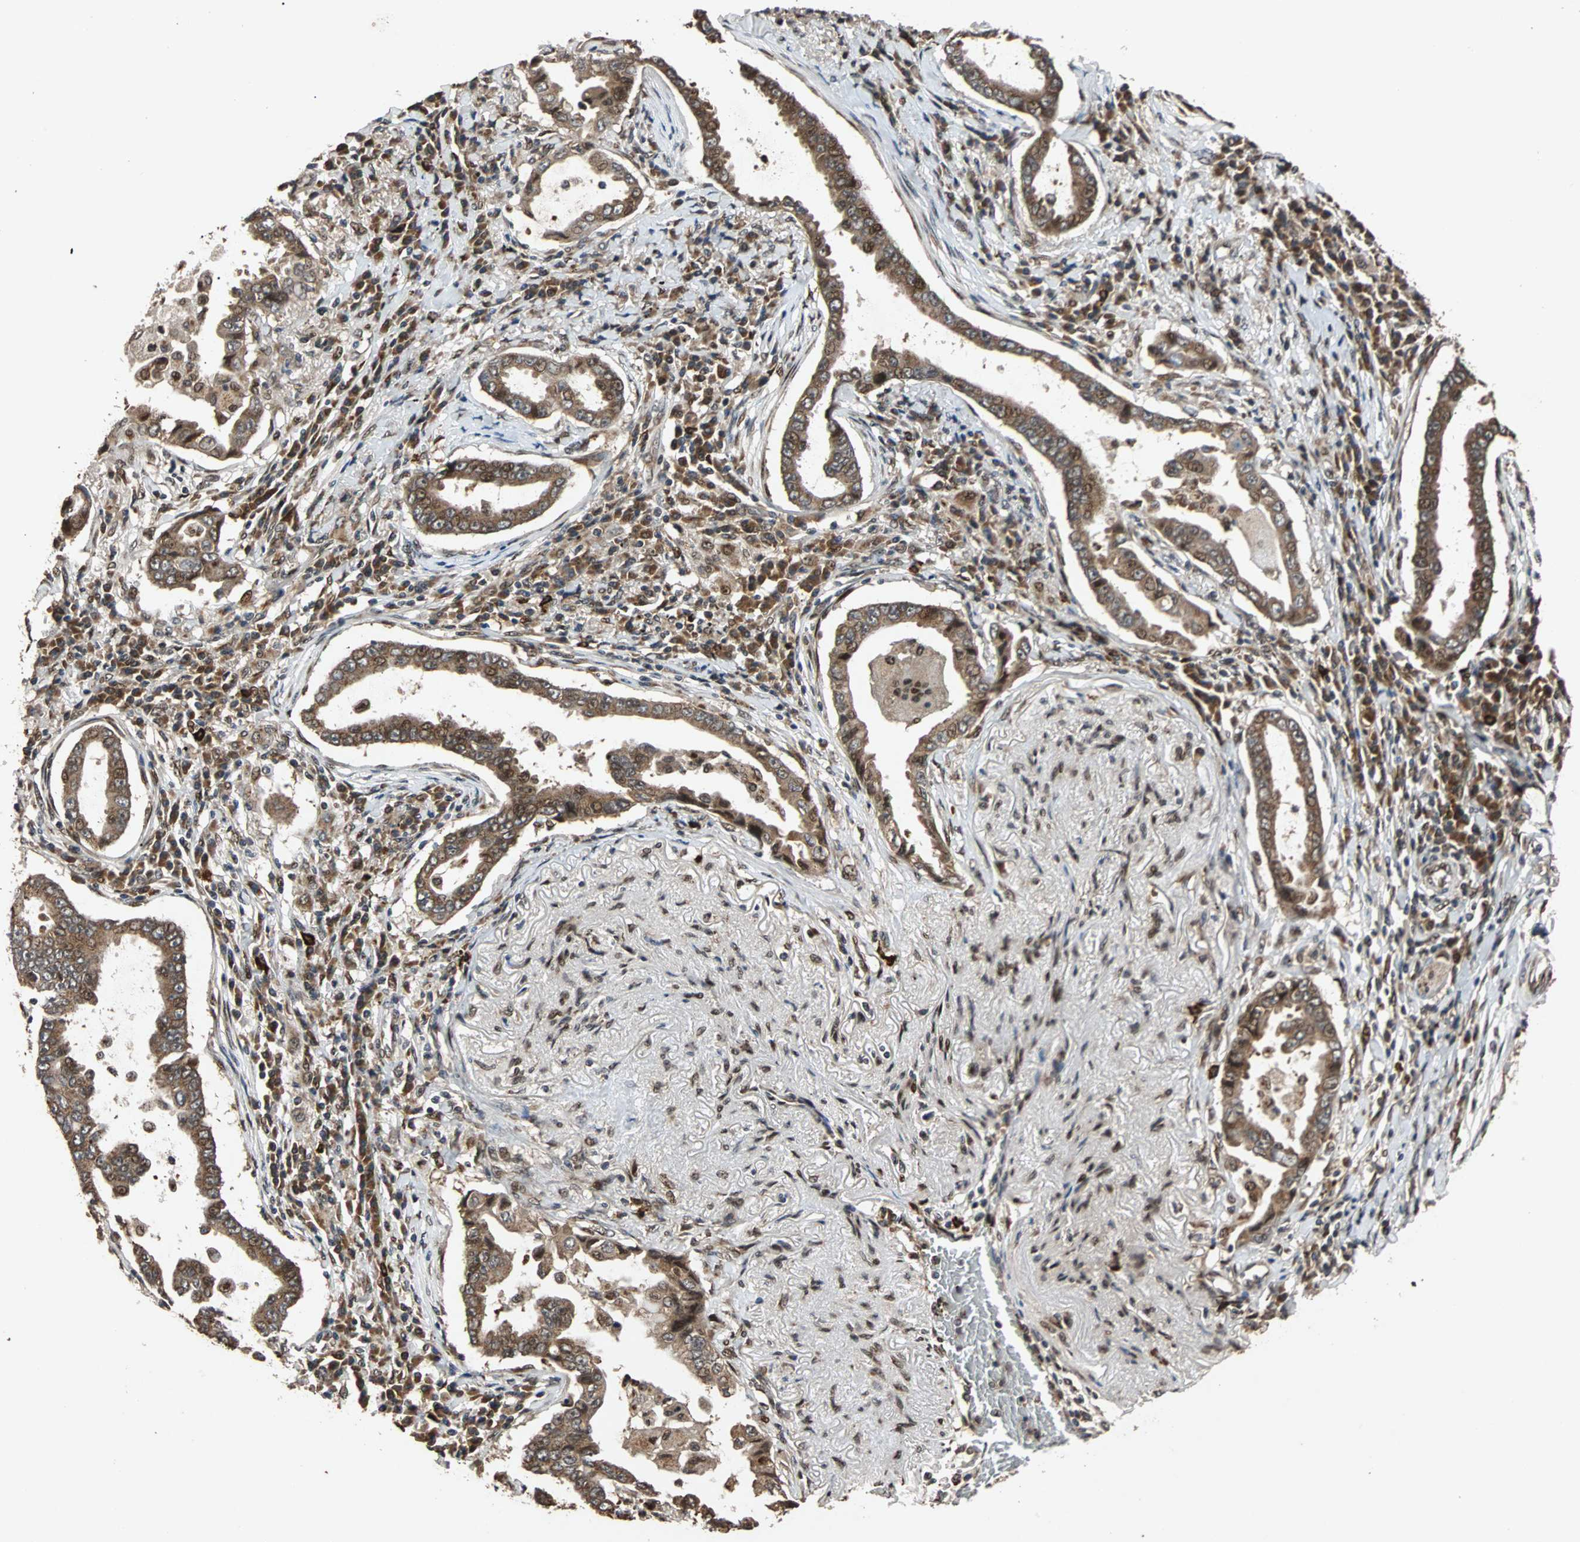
{"staining": {"intensity": "strong", "quantity": ">75%", "location": "cytoplasmic/membranous,nuclear"}, "tissue": "lung cancer", "cell_type": "Tumor cells", "image_type": "cancer", "snomed": [{"axis": "morphology", "description": "Normal tissue, NOS"}, {"axis": "morphology", "description": "Inflammation, NOS"}, {"axis": "morphology", "description": "Adenocarcinoma, NOS"}, {"axis": "topography", "description": "Lung"}], "caption": "Lung cancer (adenocarcinoma) tissue shows strong cytoplasmic/membranous and nuclear expression in about >75% of tumor cells, visualized by immunohistochemistry.", "gene": "USP31", "patient": {"sex": "female", "age": 64}}